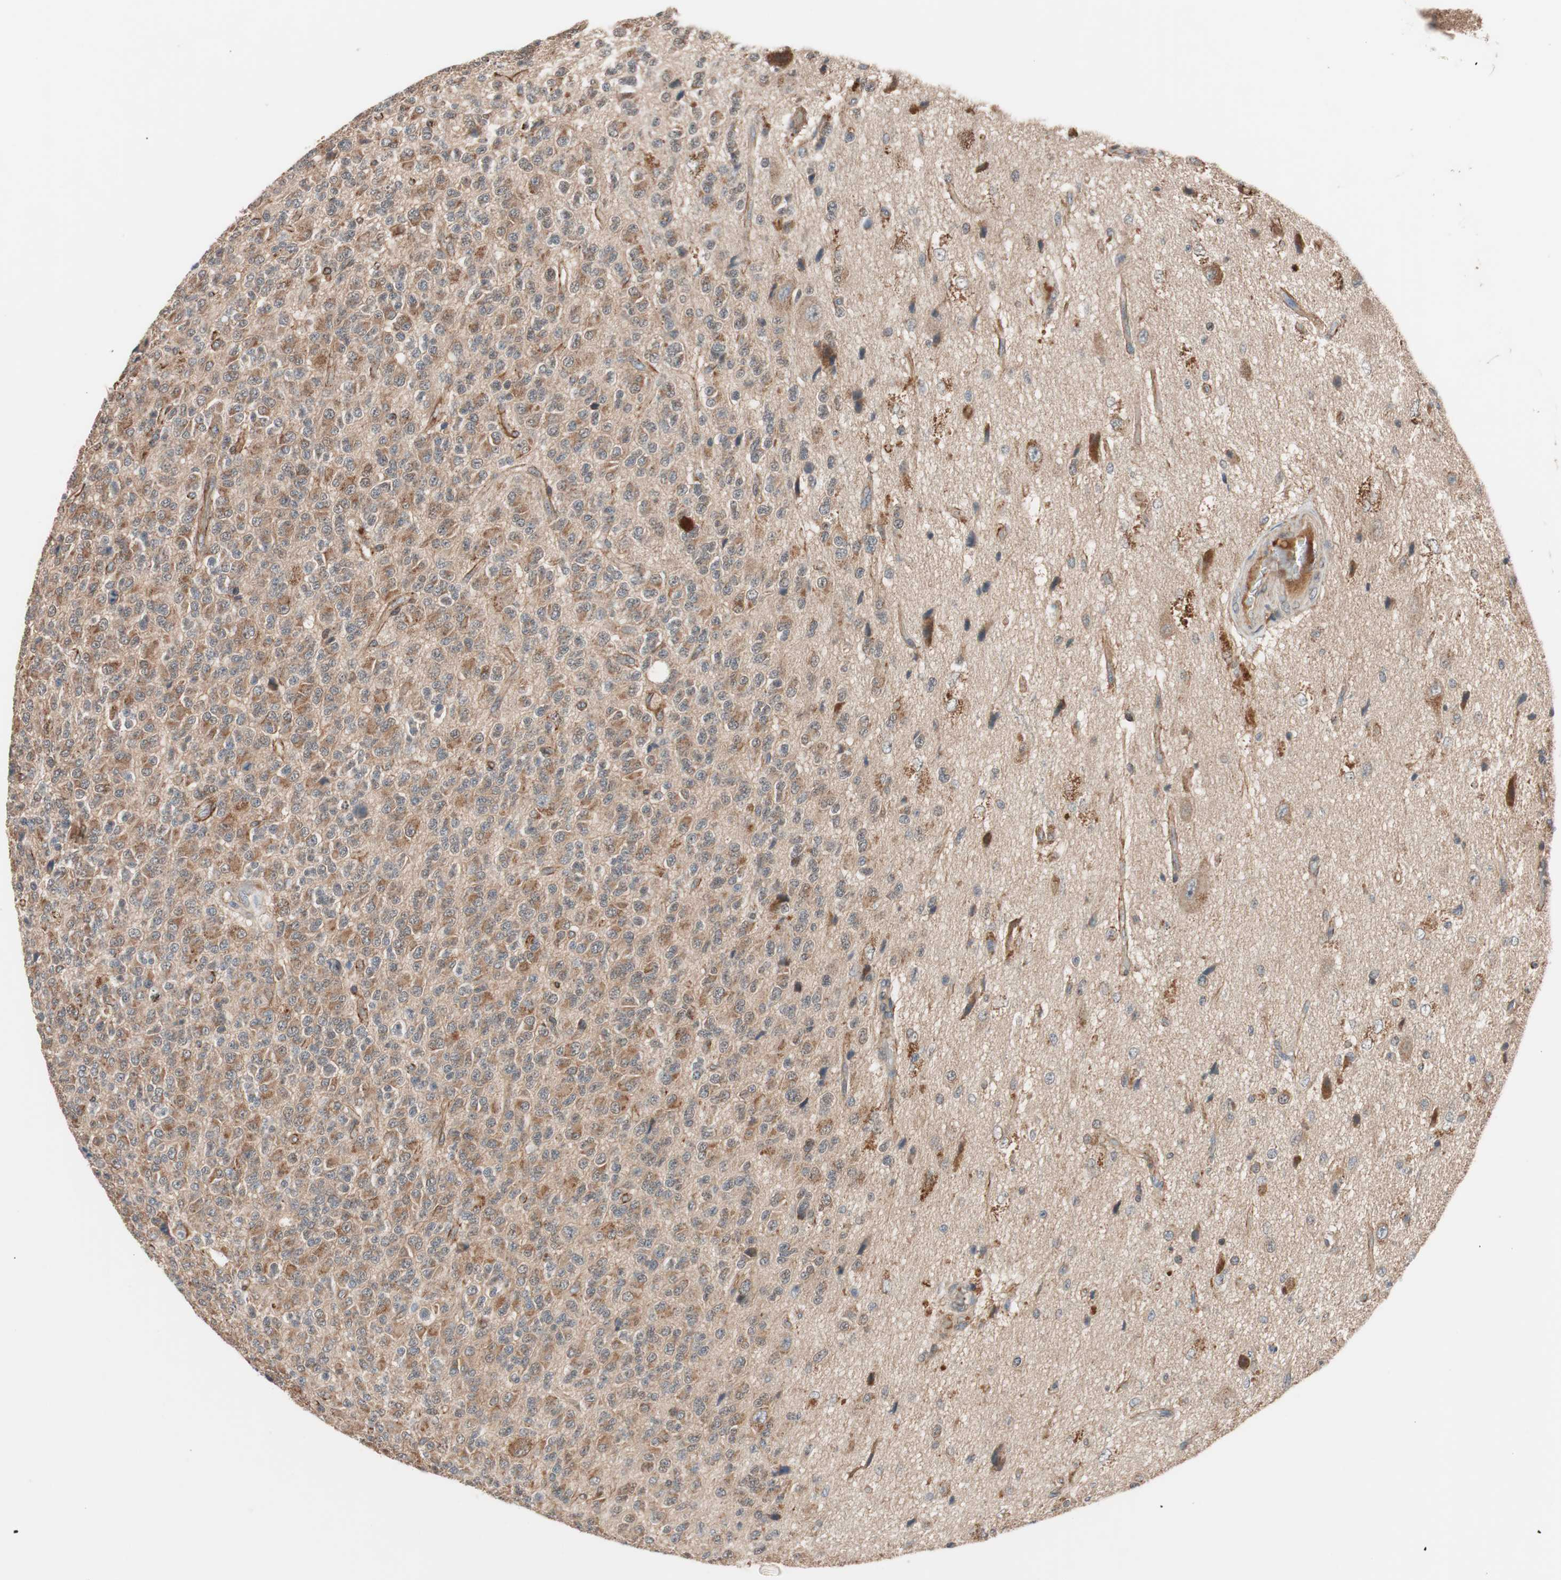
{"staining": {"intensity": "moderate", "quantity": ">75%", "location": "cytoplasmic/membranous"}, "tissue": "glioma", "cell_type": "Tumor cells", "image_type": "cancer", "snomed": [{"axis": "morphology", "description": "Glioma, malignant, High grade"}, {"axis": "topography", "description": "pancreas cauda"}], "caption": "A micrograph of glioma stained for a protein exhibits moderate cytoplasmic/membranous brown staining in tumor cells.", "gene": "HMBS", "patient": {"sex": "male", "age": 60}}